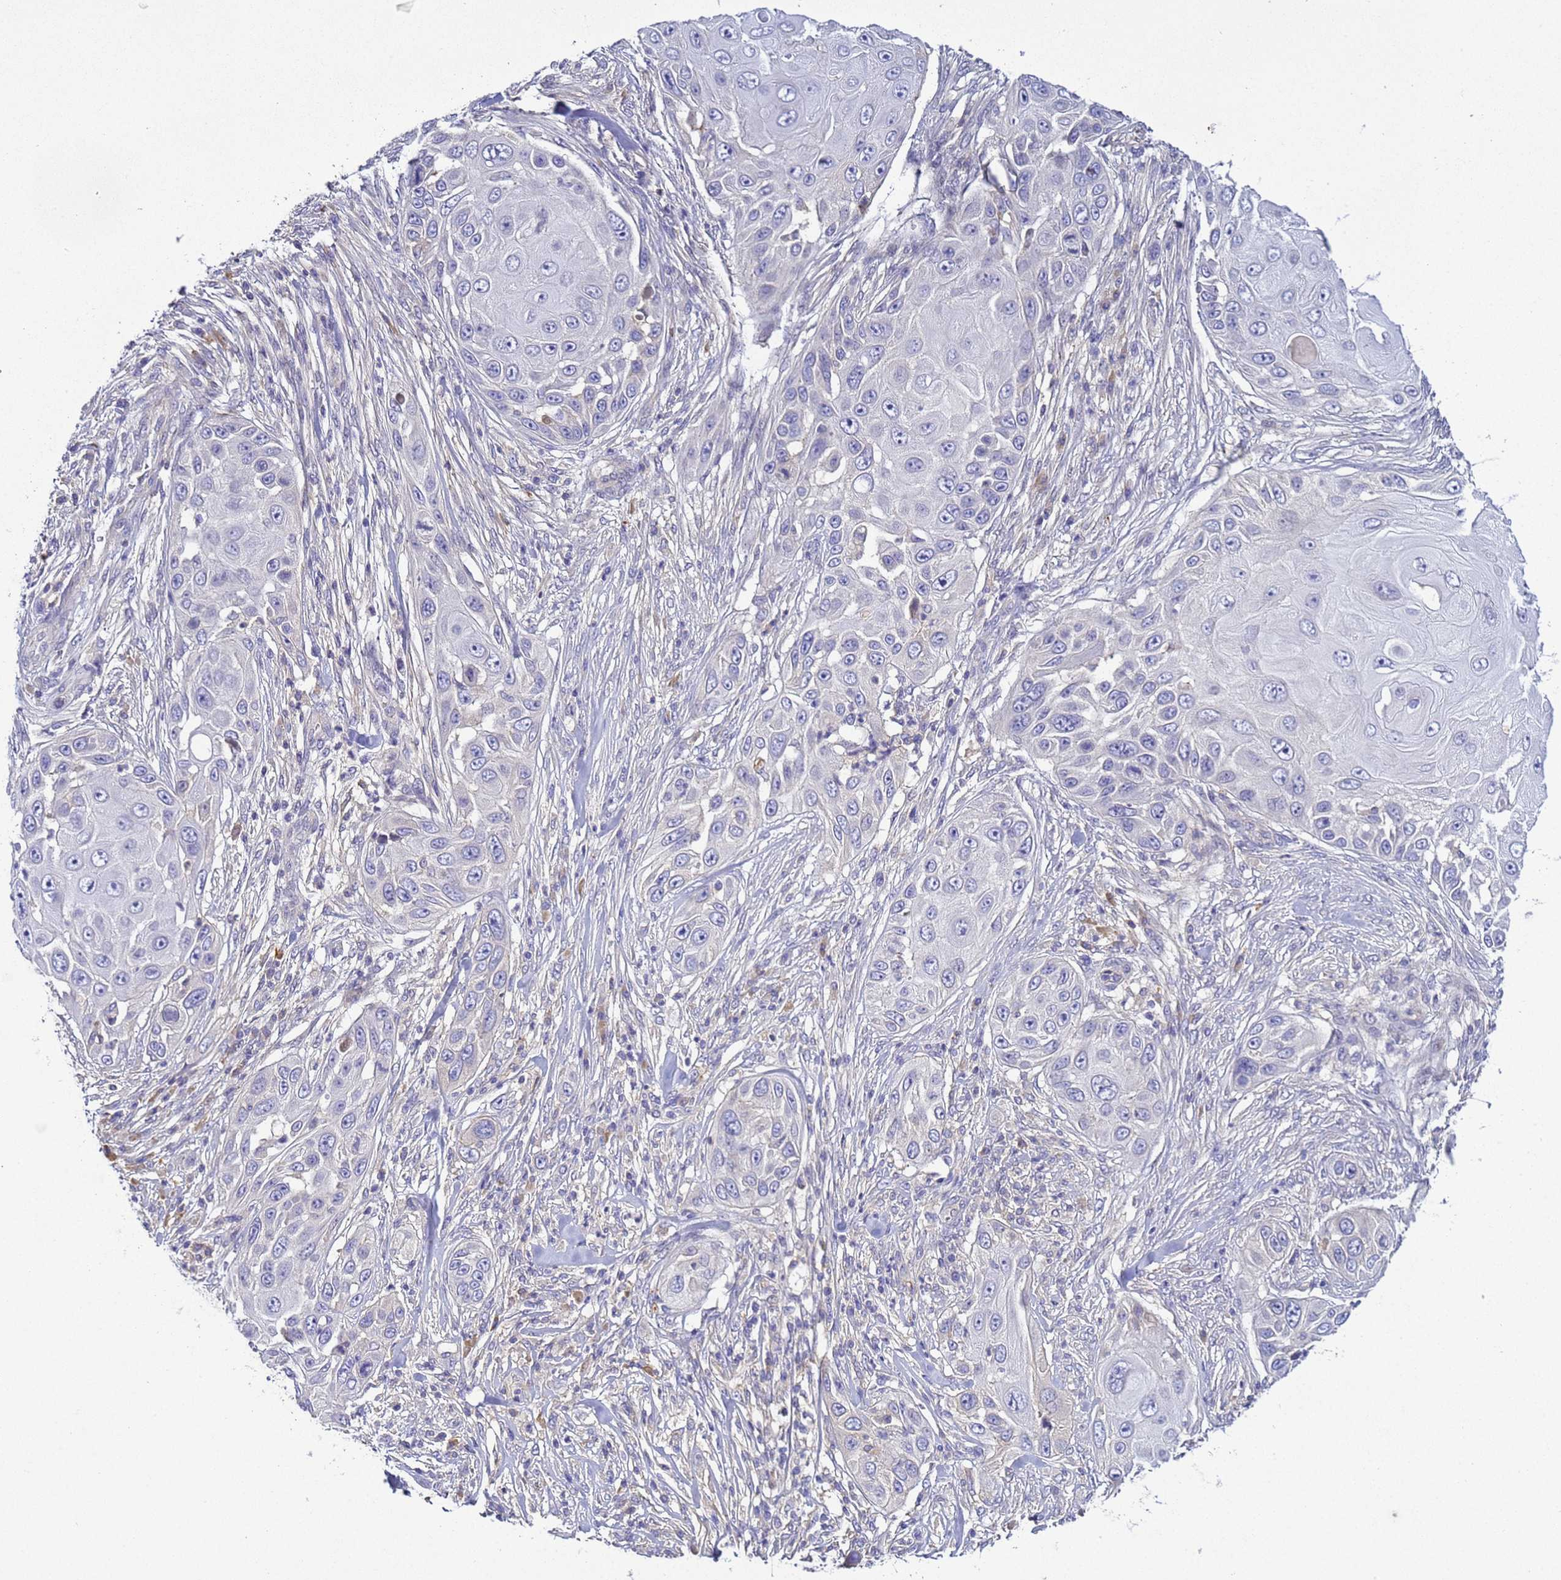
{"staining": {"intensity": "negative", "quantity": "none", "location": "none"}, "tissue": "skin cancer", "cell_type": "Tumor cells", "image_type": "cancer", "snomed": [{"axis": "morphology", "description": "Squamous cell carcinoma, NOS"}, {"axis": "topography", "description": "Skin"}], "caption": "Tumor cells show no significant expression in skin squamous cell carcinoma.", "gene": "TBCD", "patient": {"sex": "female", "age": 44}}